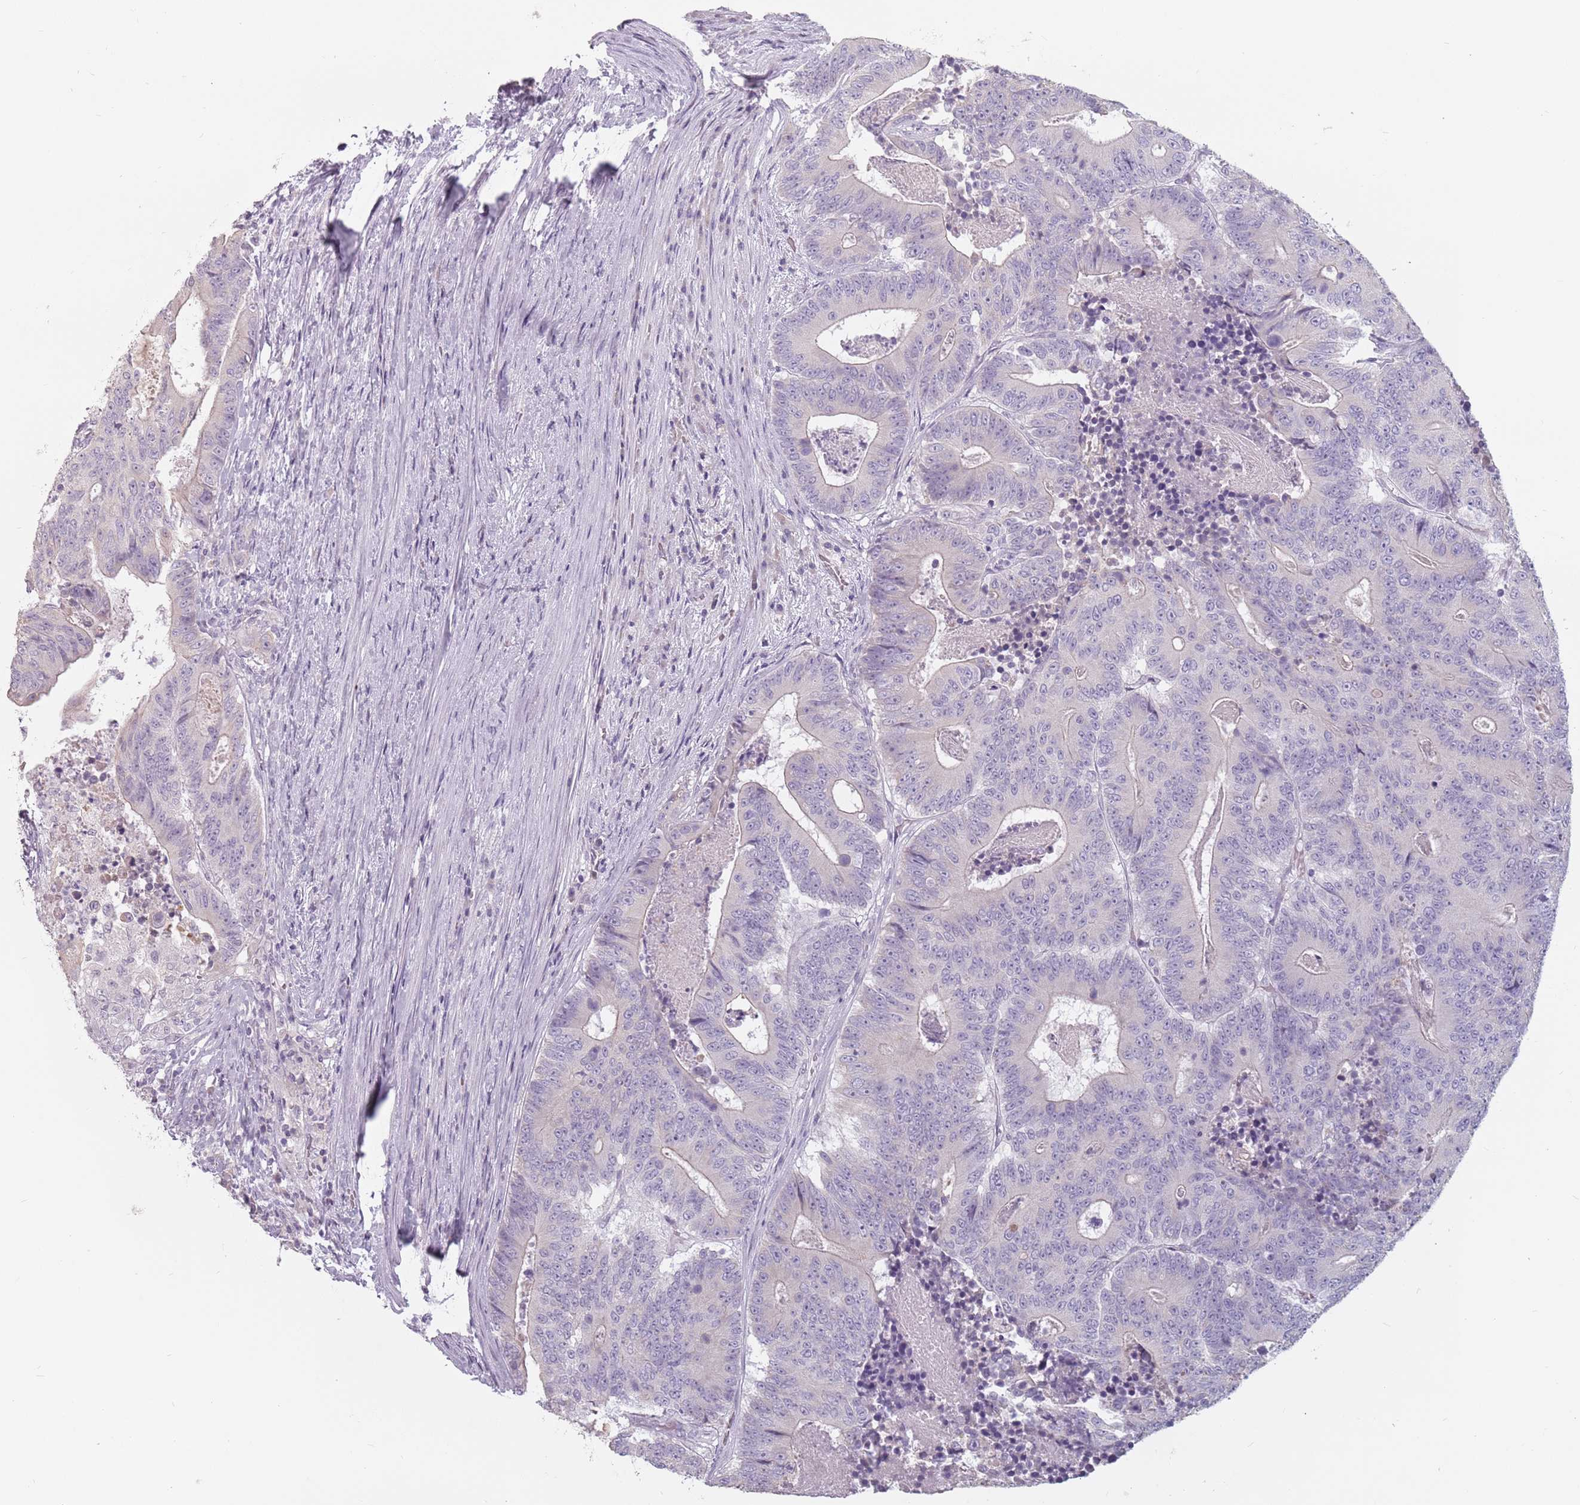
{"staining": {"intensity": "negative", "quantity": "none", "location": "none"}, "tissue": "colorectal cancer", "cell_type": "Tumor cells", "image_type": "cancer", "snomed": [{"axis": "morphology", "description": "Adenocarcinoma, NOS"}, {"axis": "topography", "description": "Colon"}], "caption": "A high-resolution micrograph shows IHC staining of colorectal adenocarcinoma, which demonstrates no significant expression in tumor cells.", "gene": "CEP19", "patient": {"sex": "male", "age": 83}}